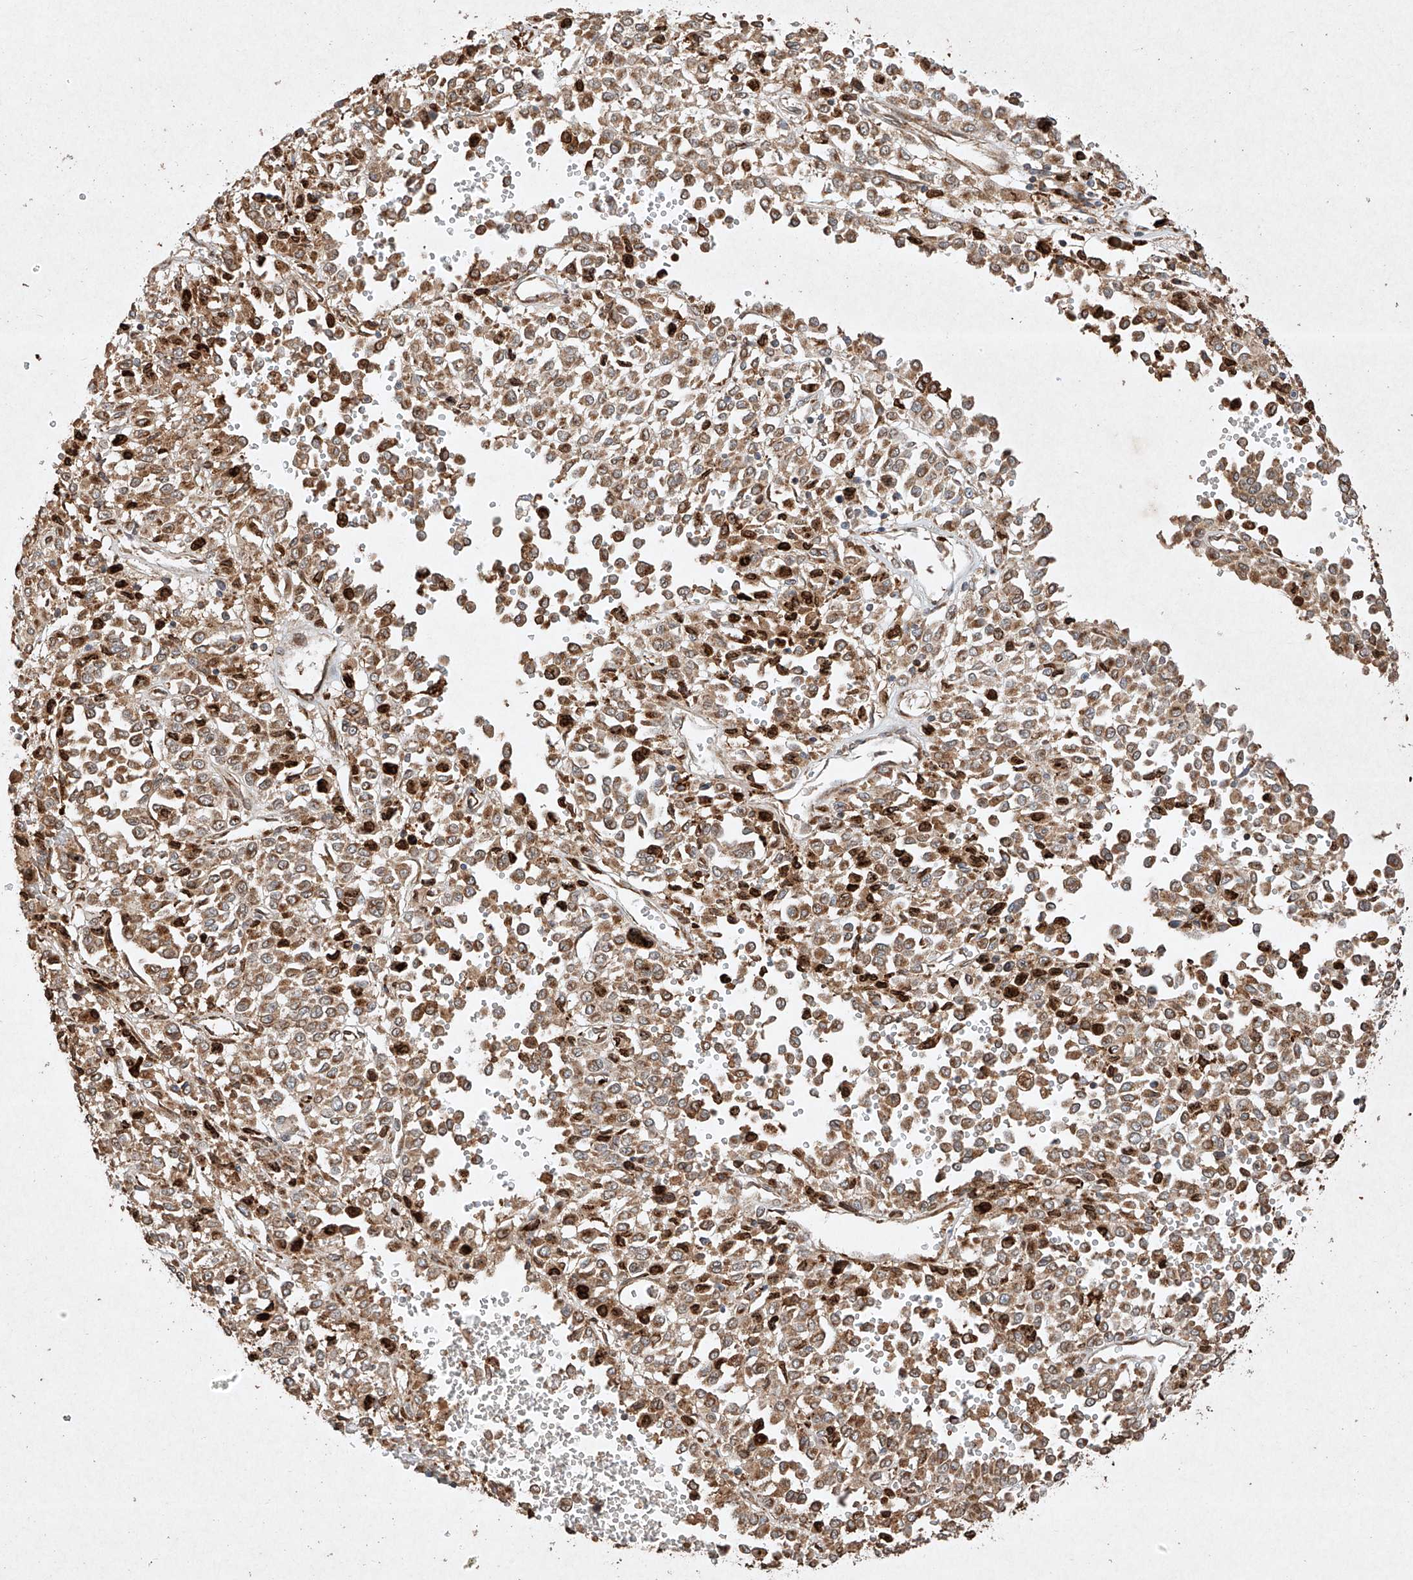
{"staining": {"intensity": "moderate", "quantity": ">75%", "location": "cytoplasmic/membranous"}, "tissue": "melanoma", "cell_type": "Tumor cells", "image_type": "cancer", "snomed": [{"axis": "morphology", "description": "Malignant melanoma, Metastatic site"}, {"axis": "topography", "description": "Pancreas"}], "caption": "Melanoma tissue demonstrates moderate cytoplasmic/membranous positivity in approximately >75% of tumor cells, visualized by immunohistochemistry.", "gene": "SEMA3B", "patient": {"sex": "female", "age": 30}}